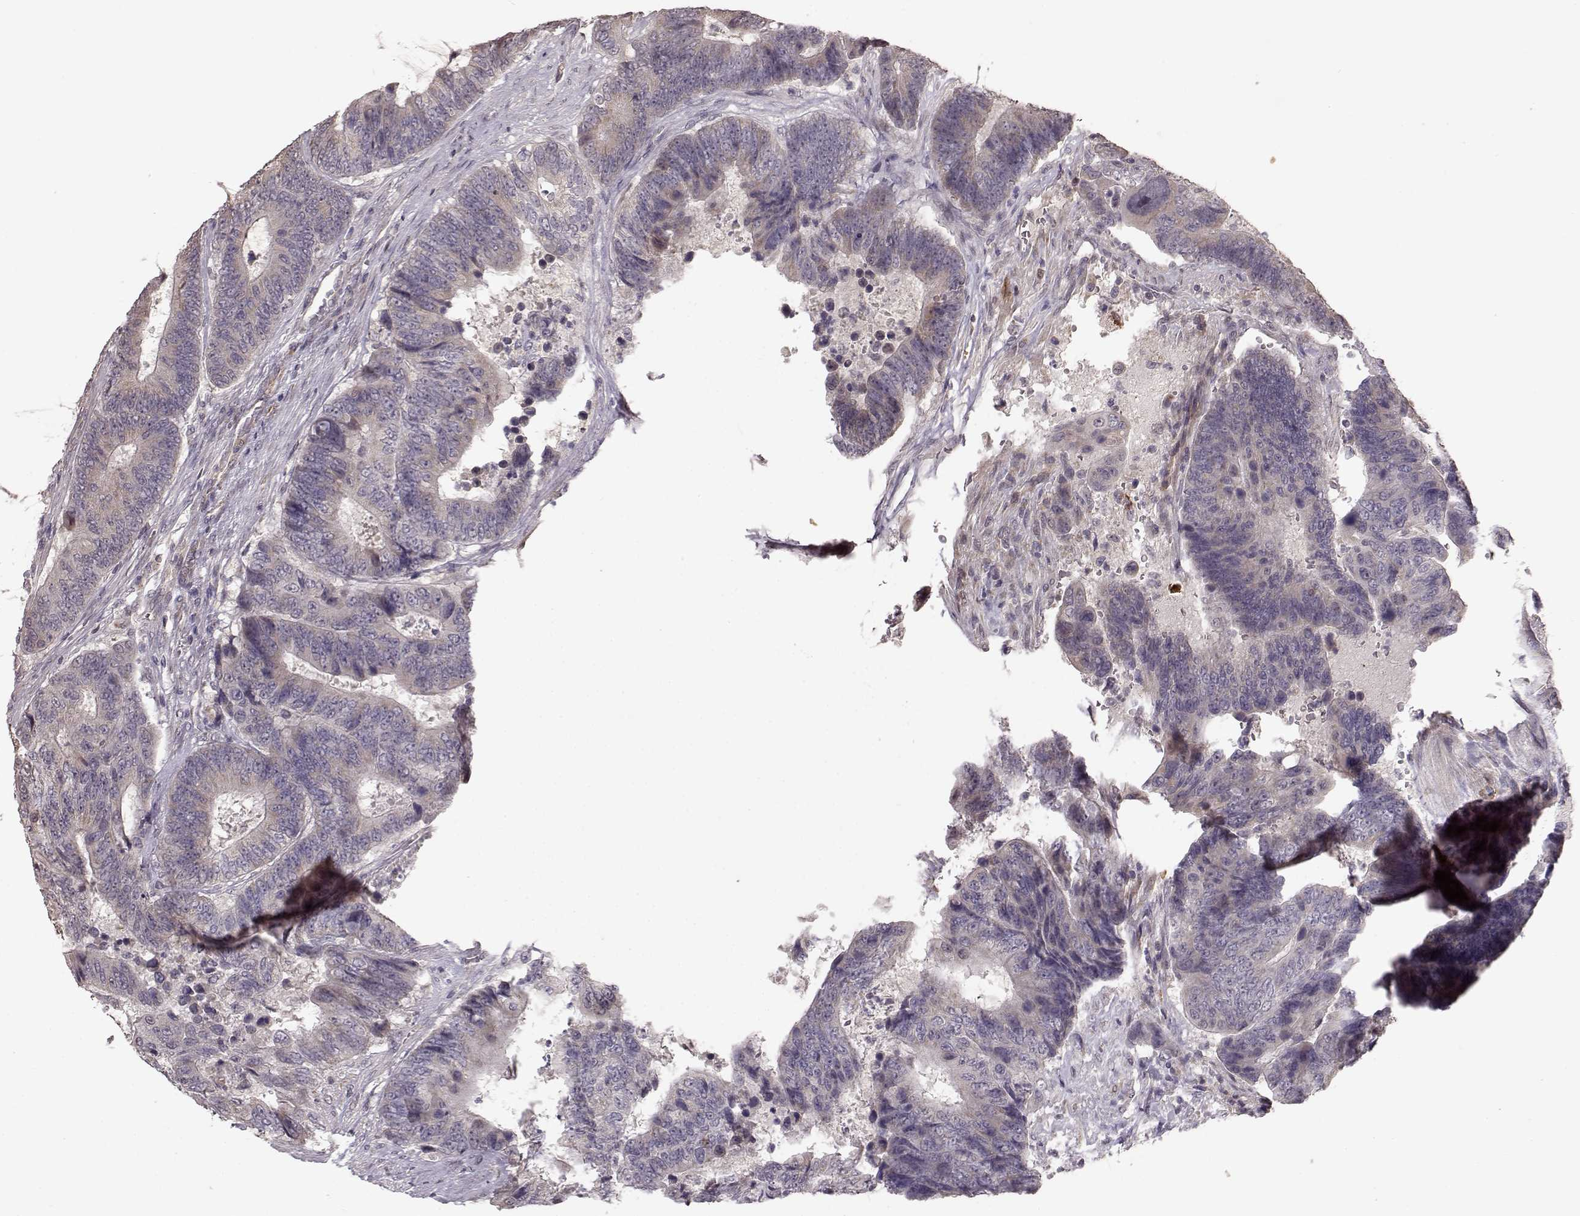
{"staining": {"intensity": "negative", "quantity": "none", "location": "none"}, "tissue": "colorectal cancer", "cell_type": "Tumor cells", "image_type": "cancer", "snomed": [{"axis": "morphology", "description": "Adenocarcinoma, NOS"}, {"axis": "topography", "description": "Colon"}], "caption": "High power microscopy photomicrograph of an immunohistochemistry photomicrograph of colorectal cancer, revealing no significant expression in tumor cells.", "gene": "BACH2", "patient": {"sex": "female", "age": 48}}